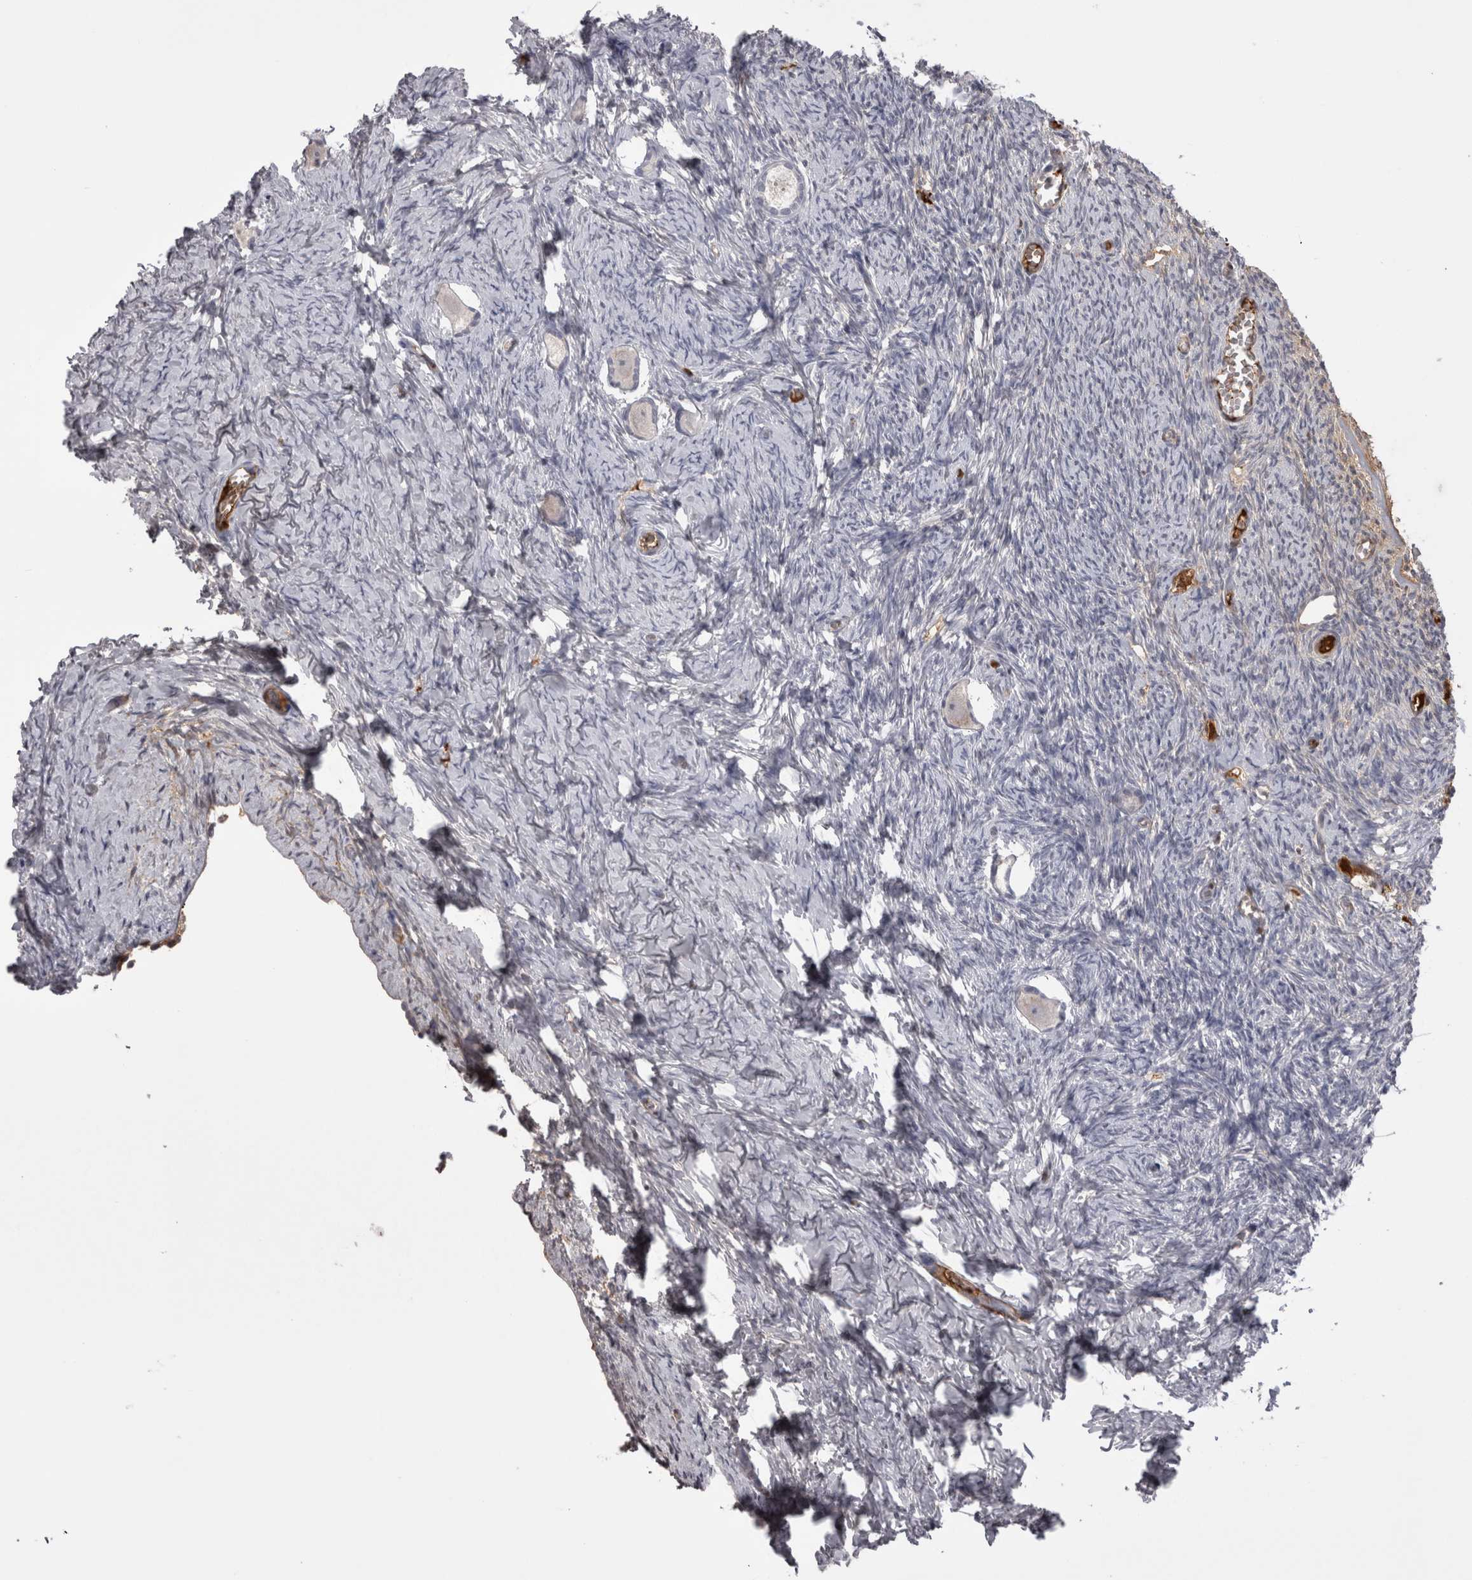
{"staining": {"intensity": "negative", "quantity": "none", "location": "none"}, "tissue": "ovary", "cell_type": "Follicle cells", "image_type": "normal", "snomed": [{"axis": "morphology", "description": "Normal tissue, NOS"}, {"axis": "topography", "description": "Ovary"}], "caption": "Immunohistochemistry micrograph of normal human ovary stained for a protein (brown), which reveals no staining in follicle cells. (Brightfield microscopy of DAB (3,3'-diaminobenzidine) IHC at high magnification).", "gene": "SAA4", "patient": {"sex": "female", "age": 27}}